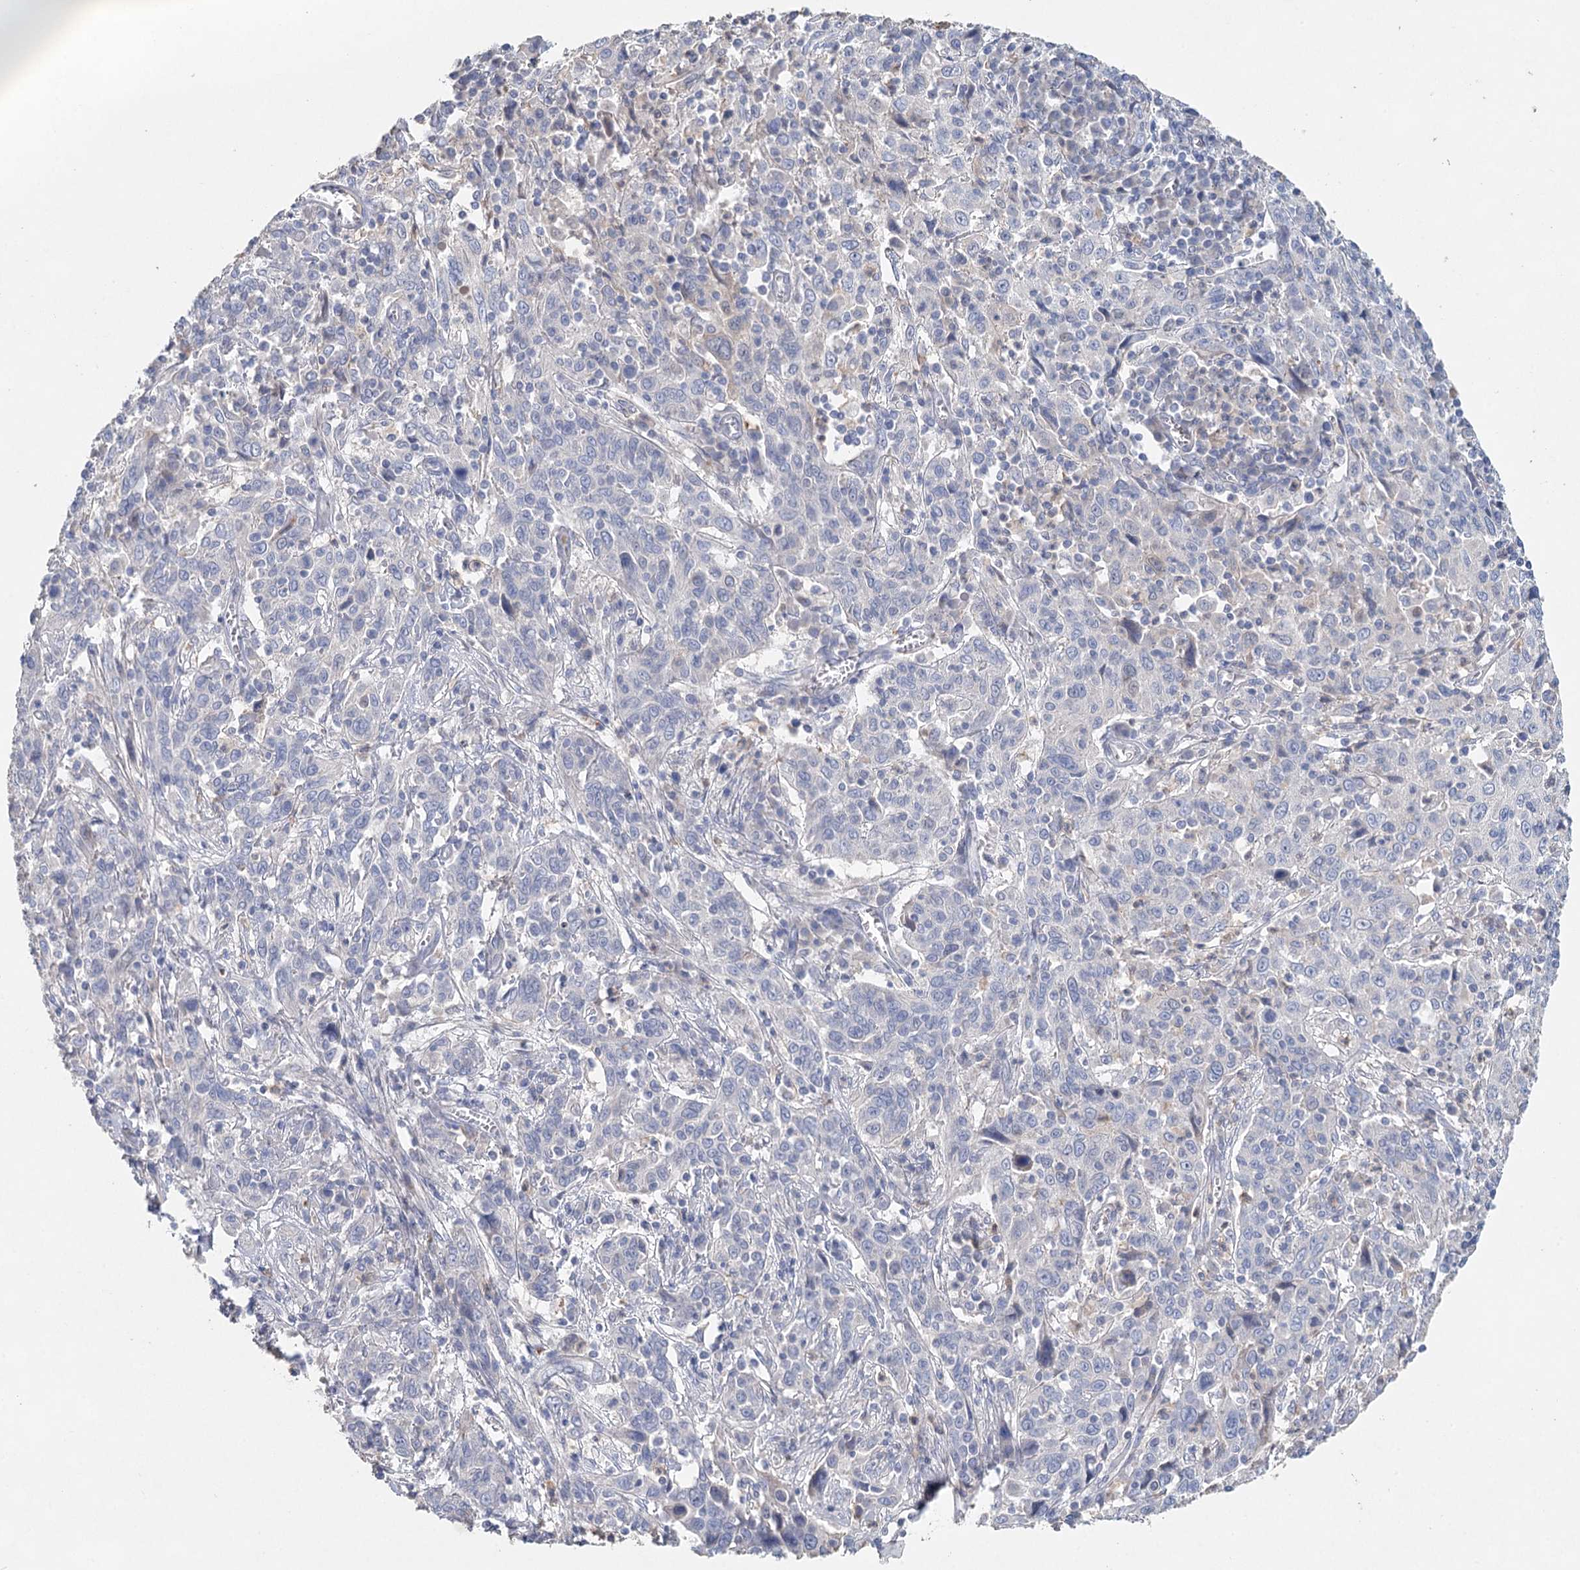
{"staining": {"intensity": "negative", "quantity": "none", "location": "none"}, "tissue": "cervical cancer", "cell_type": "Tumor cells", "image_type": "cancer", "snomed": [{"axis": "morphology", "description": "Squamous cell carcinoma, NOS"}, {"axis": "topography", "description": "Cervix"}], "caption": "Tumor cells are negative for brown protein staining in cervical cancer.", "gene": "MYL6B", "patient": {"sex": "female", "age": 46}}